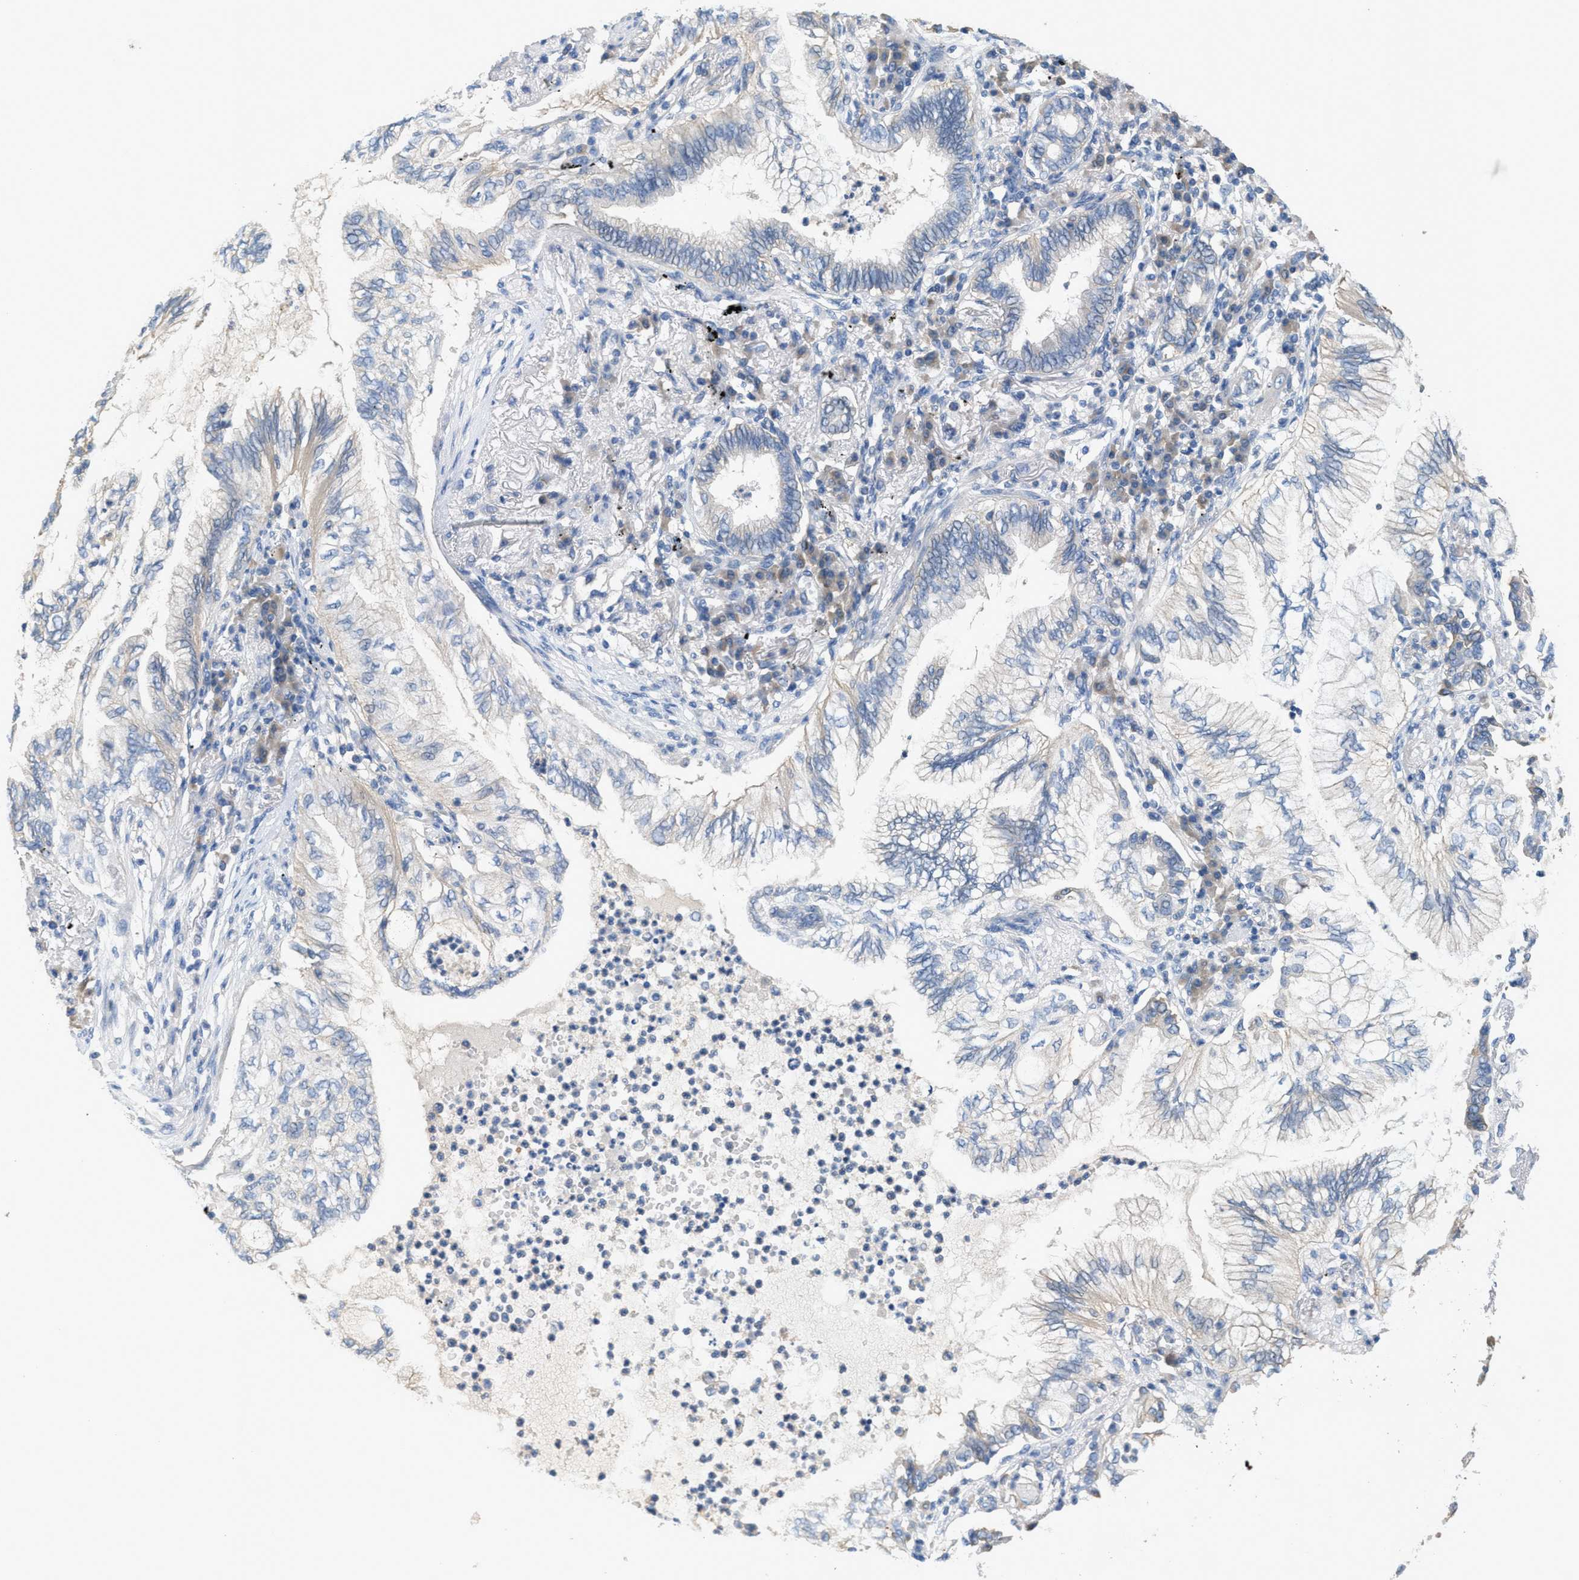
{"staining": {"intensity": "weak", "quantity": "<25%", "location": "cytoplasmic/membranous"}, "tissue": "lung cancer", "cell_type": "Tumor cells", "image_type": "cancer", "snomed": [{"axis": "morphology", "description": "Normal tissue, NOS"}, {"axis": "morphology", "description": "Adenocarcinoma, NOS"}, {"axis": "topography", "description": "Bronchus"}, {"axis": "topography", "description": "Lung"}], "caption": "High power microscopy photomicrograph of an immunohistochemistry micrograph of lung cancer, revealing no significant positivity in tumor cells. (IHC, brightfield microscopy, high magnification).", "gene": "UBA5", "patient": {"sex": "female", "age": 70}}